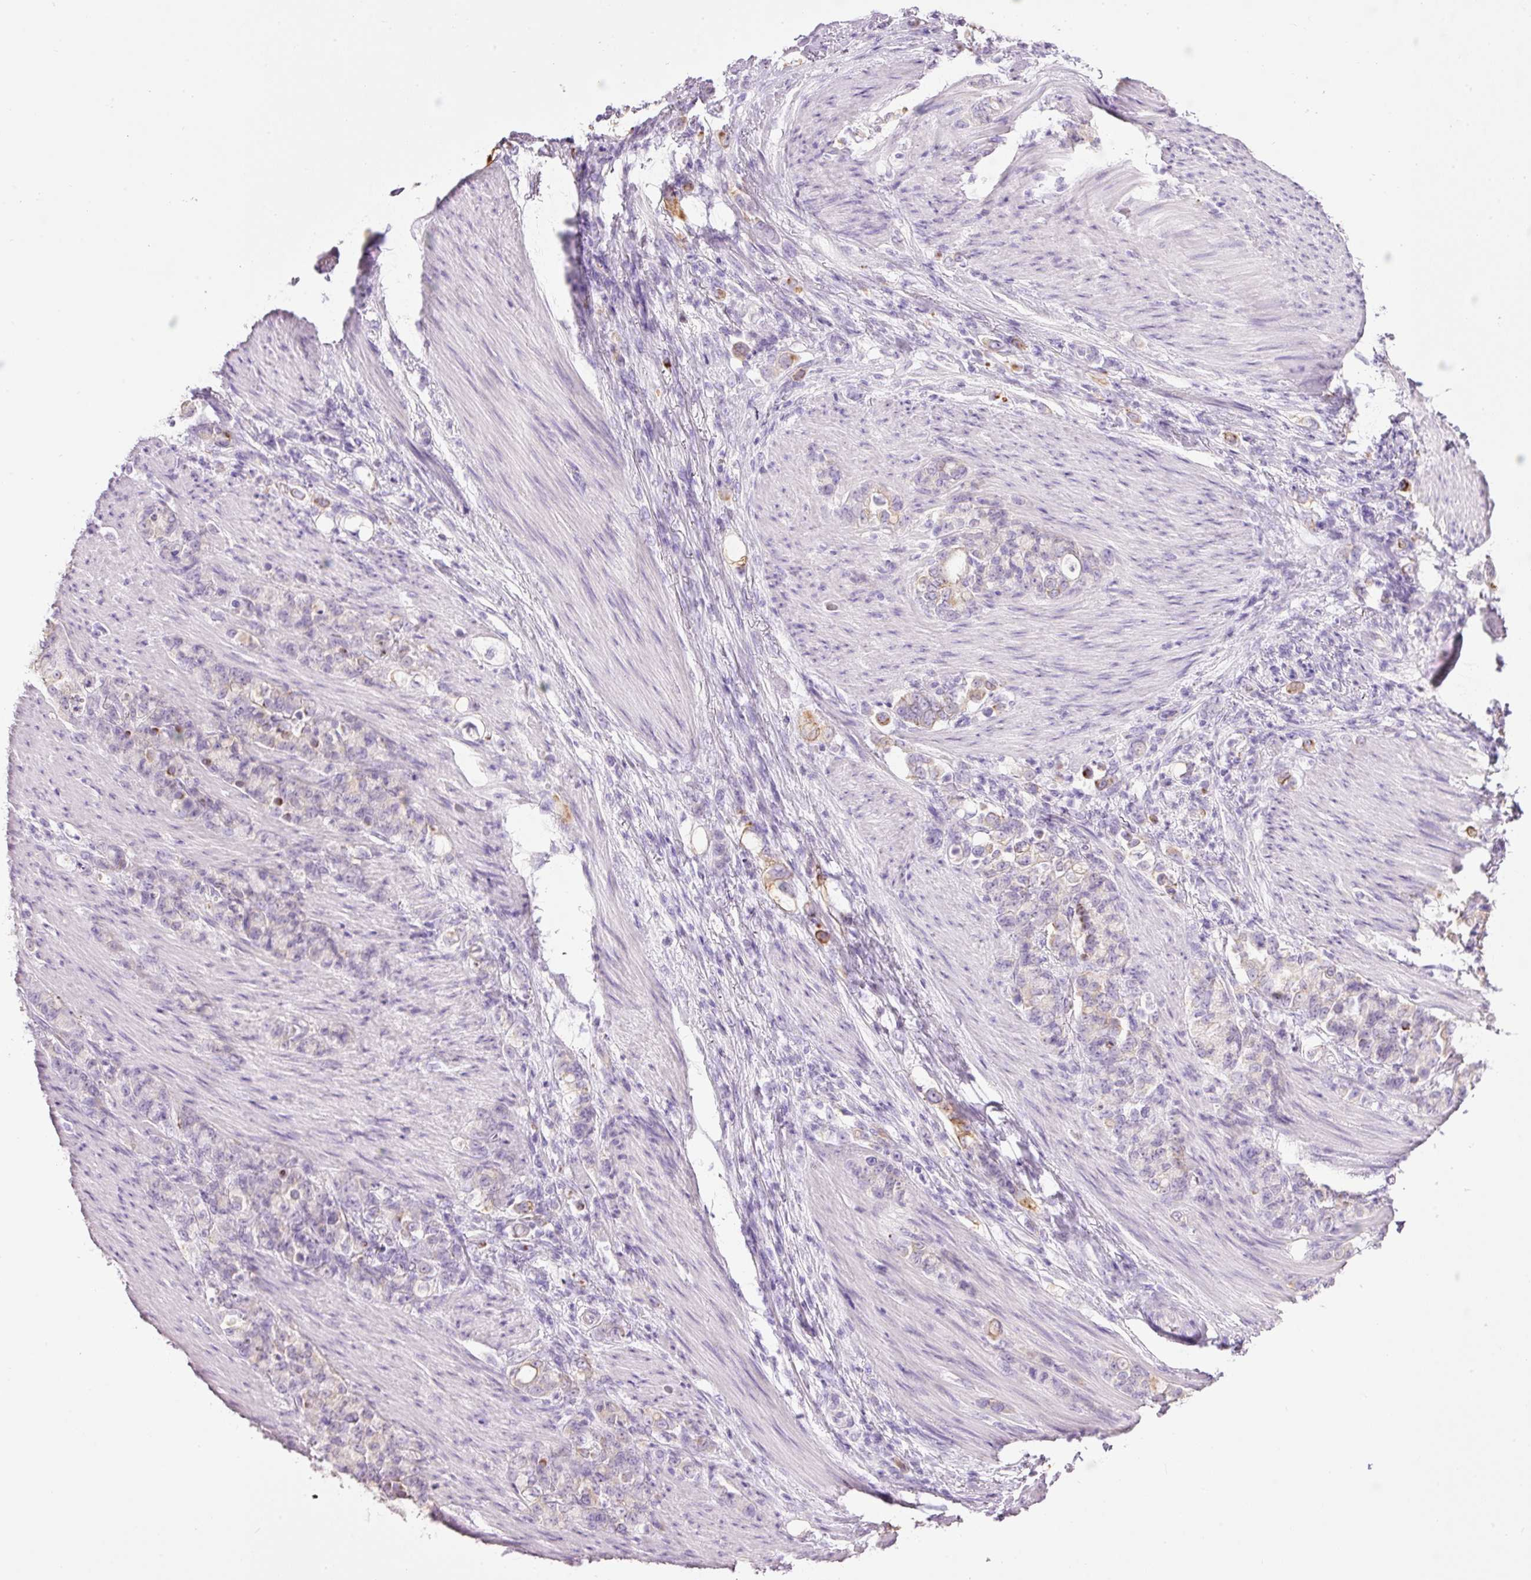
{"staining": {"intensity": "moderate", "quantity": "<25%", "location": "cytoplasmic/membranous"}, "tissue": "stomach cancer", "cell_type": "Tumor cells", "image_type": "cancer", "snomed": [{"axis": "morphology", "description": "Adenocarcinoma, NOS"}, {"axis": "topography", "description": "Stomach"}], "caption": "IHC (DAB (3,3'-diaminobenzidine)) staining of human adenocarcinoma (stomach) demonstrates moderate cytoplasmic/membranous protein positivity in about <25% of tumor cells.", "gene": "CARD16", "patient": {"sex": "female", "age": 79}}